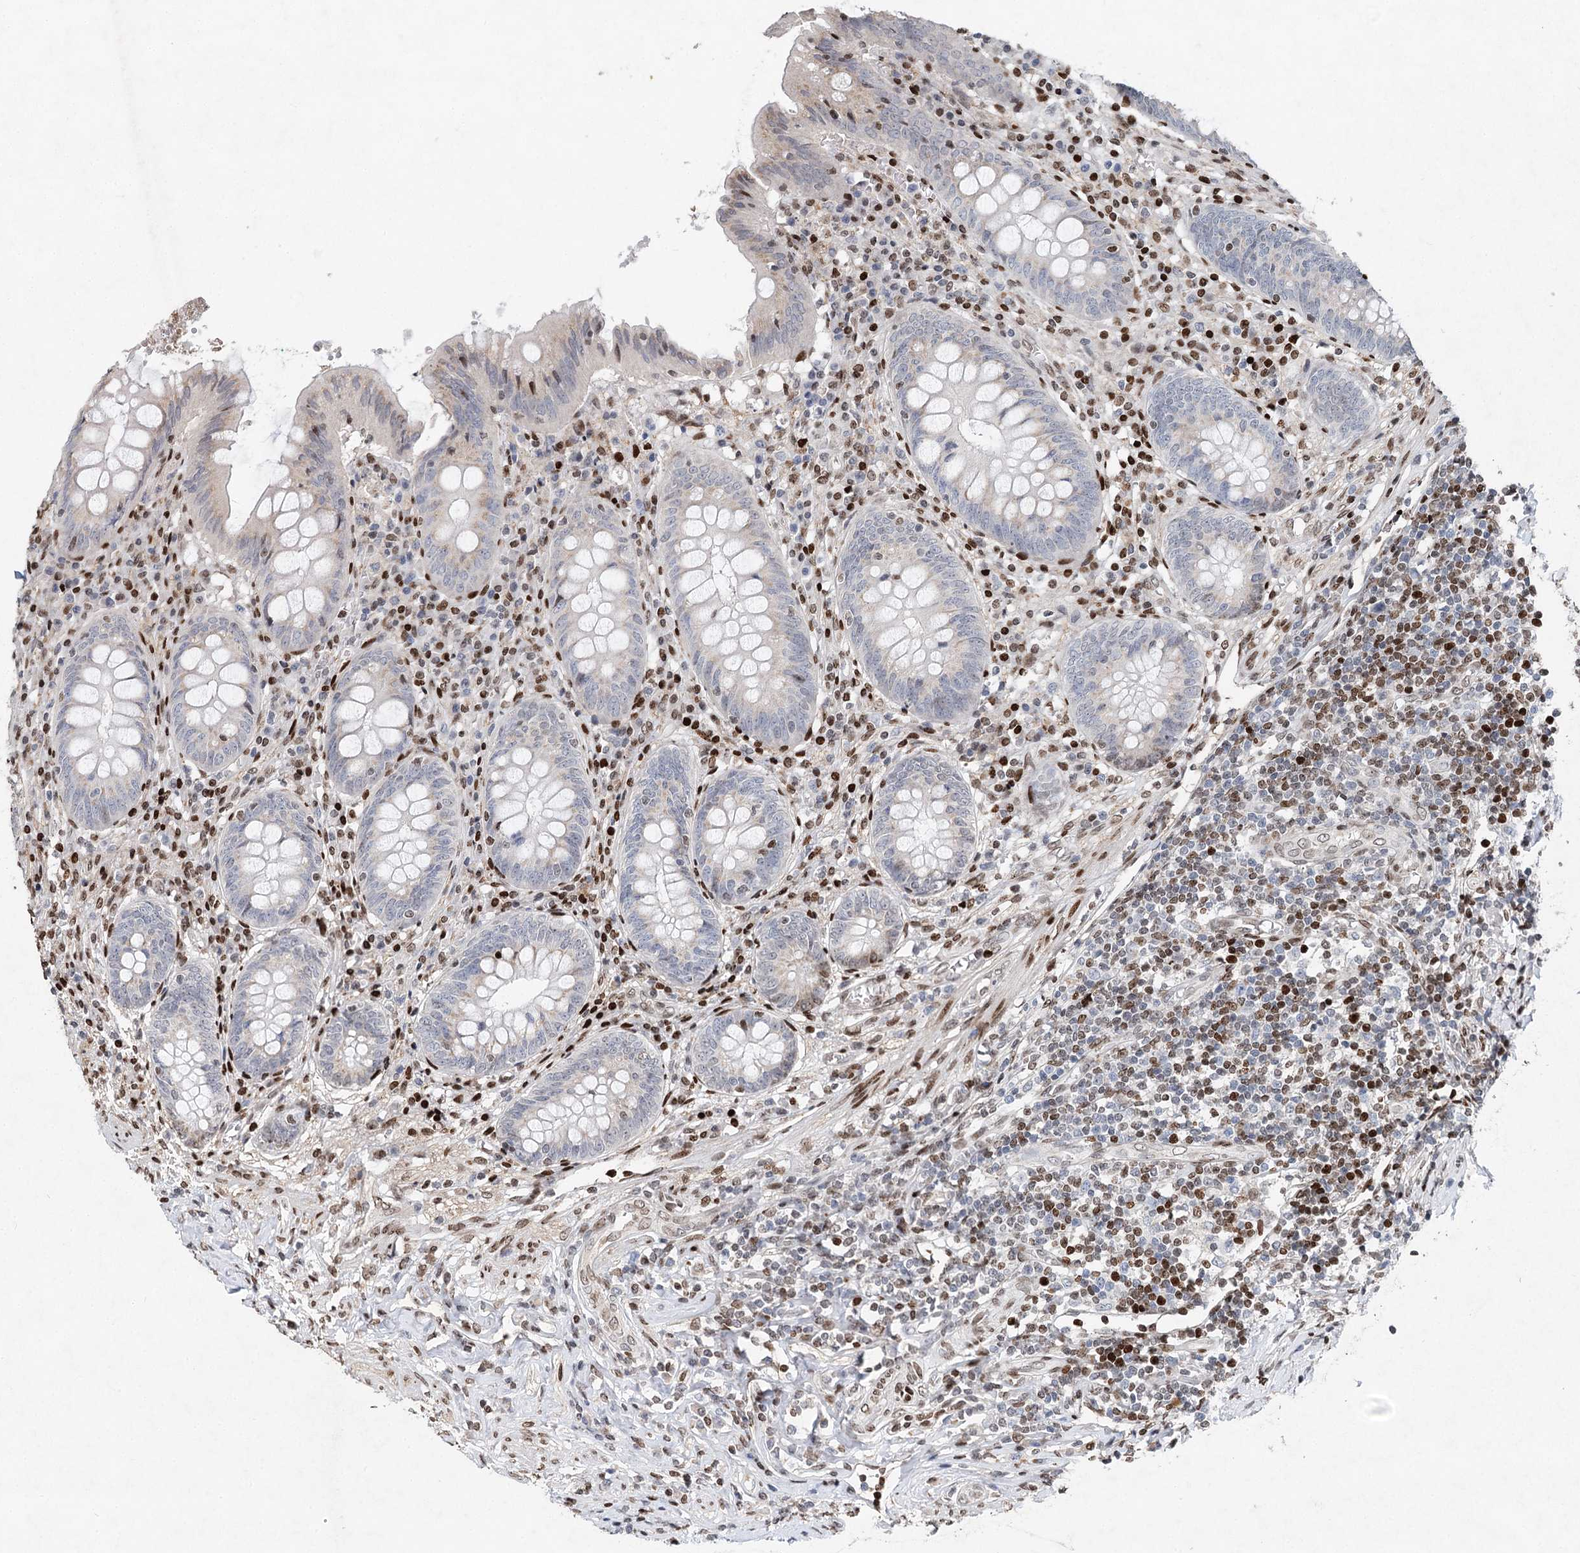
{"staining": {"intensity": "weak", "quantity": "<25%", "location": "nuclear"}, "tissue": "appendix", "cell_type": "Glandular cells", "image_type": "normal", "snomed": [{"axis": "morphology", "description": "Normal tissue, NOS"}, {"axis": "topography", "description": "Appendix"}], "caption": "IHC micrograph of unremarkable appendix stained for a protein (brown), which reveals no positivity in glandular cells.", "gene": "FRMD4A", "patient": {"sex": "female", "age": 54}}